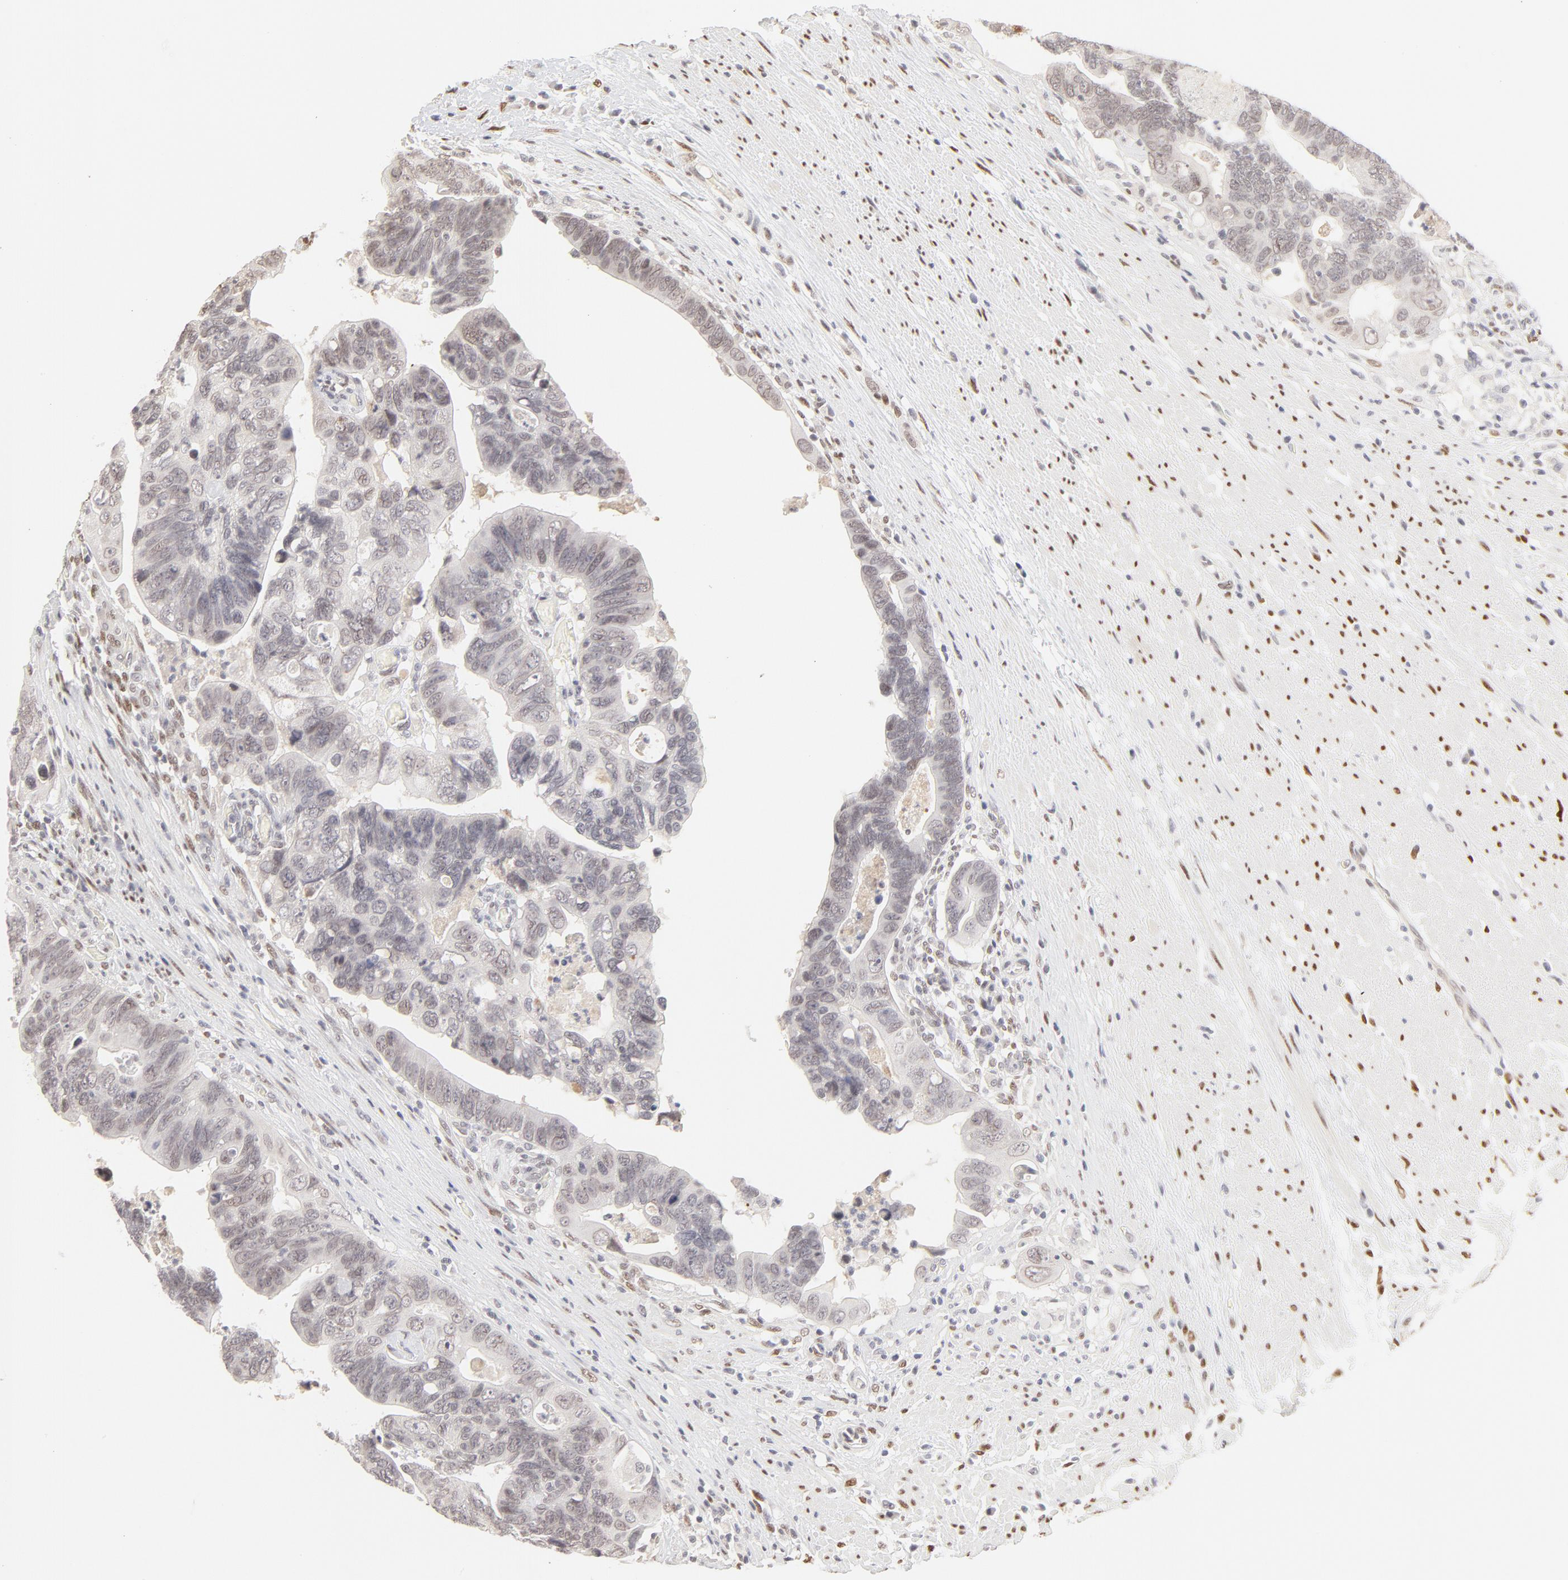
{"staining": {"intensity": "weak", "quantity": "<25%", "location": "nuclear"}, "tissue": "colorectal cancer", "cell_type": "Tumor cells", "image_type": "cancer", "snomed": [{"axis": "morphology", "description": "Adenocarcinoma, NOS"}, {"axis": "topography", "description": "Rectum"}], "caption": "Tumor cells are negative for protein expression in human colorectal cancer.", "gene": "PBX3", "patient": {"sex": "male", "age": 53}}